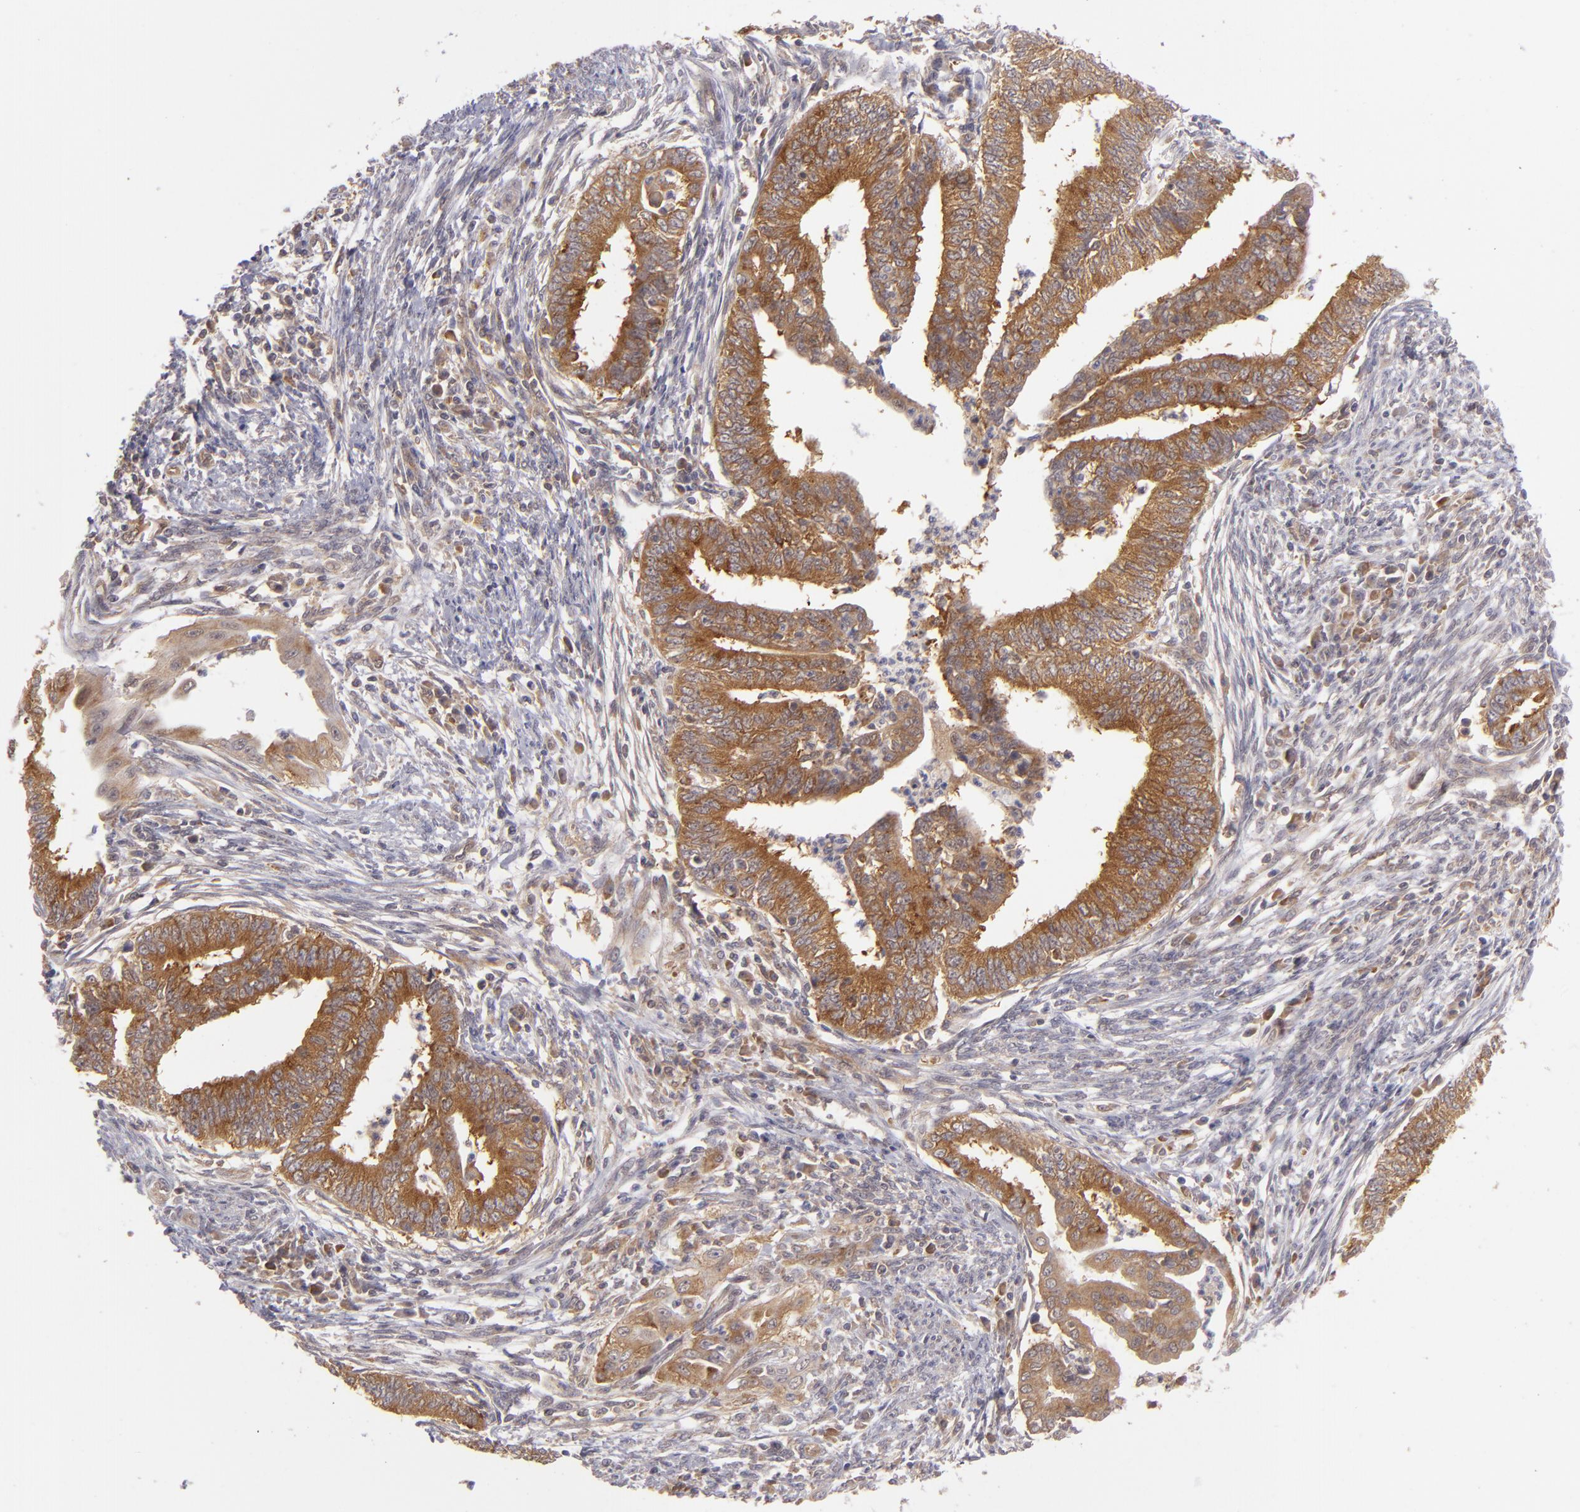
{"staining": {"intensity": "strong", "quantity": ">75%", "location": "cytoplasmic/membranous"}, "tissue": "endometrial cancer", "cell_type": "Tumor cells", "image_type": "cancer", "snomed": [{"axis": "morphology", "description": "Adenocarcinoma, NOS"}, {"axis": "topography", "description": "Endometrium"}], "caption": "Human endometrial adenocarcinoma stained for a protein (brown) shows strong cytoplasmic/membranous positive expression in approximately >75% of tumor cells.", "gene": "PTPN13", "patient": {"sex": "female", "age": 66}}